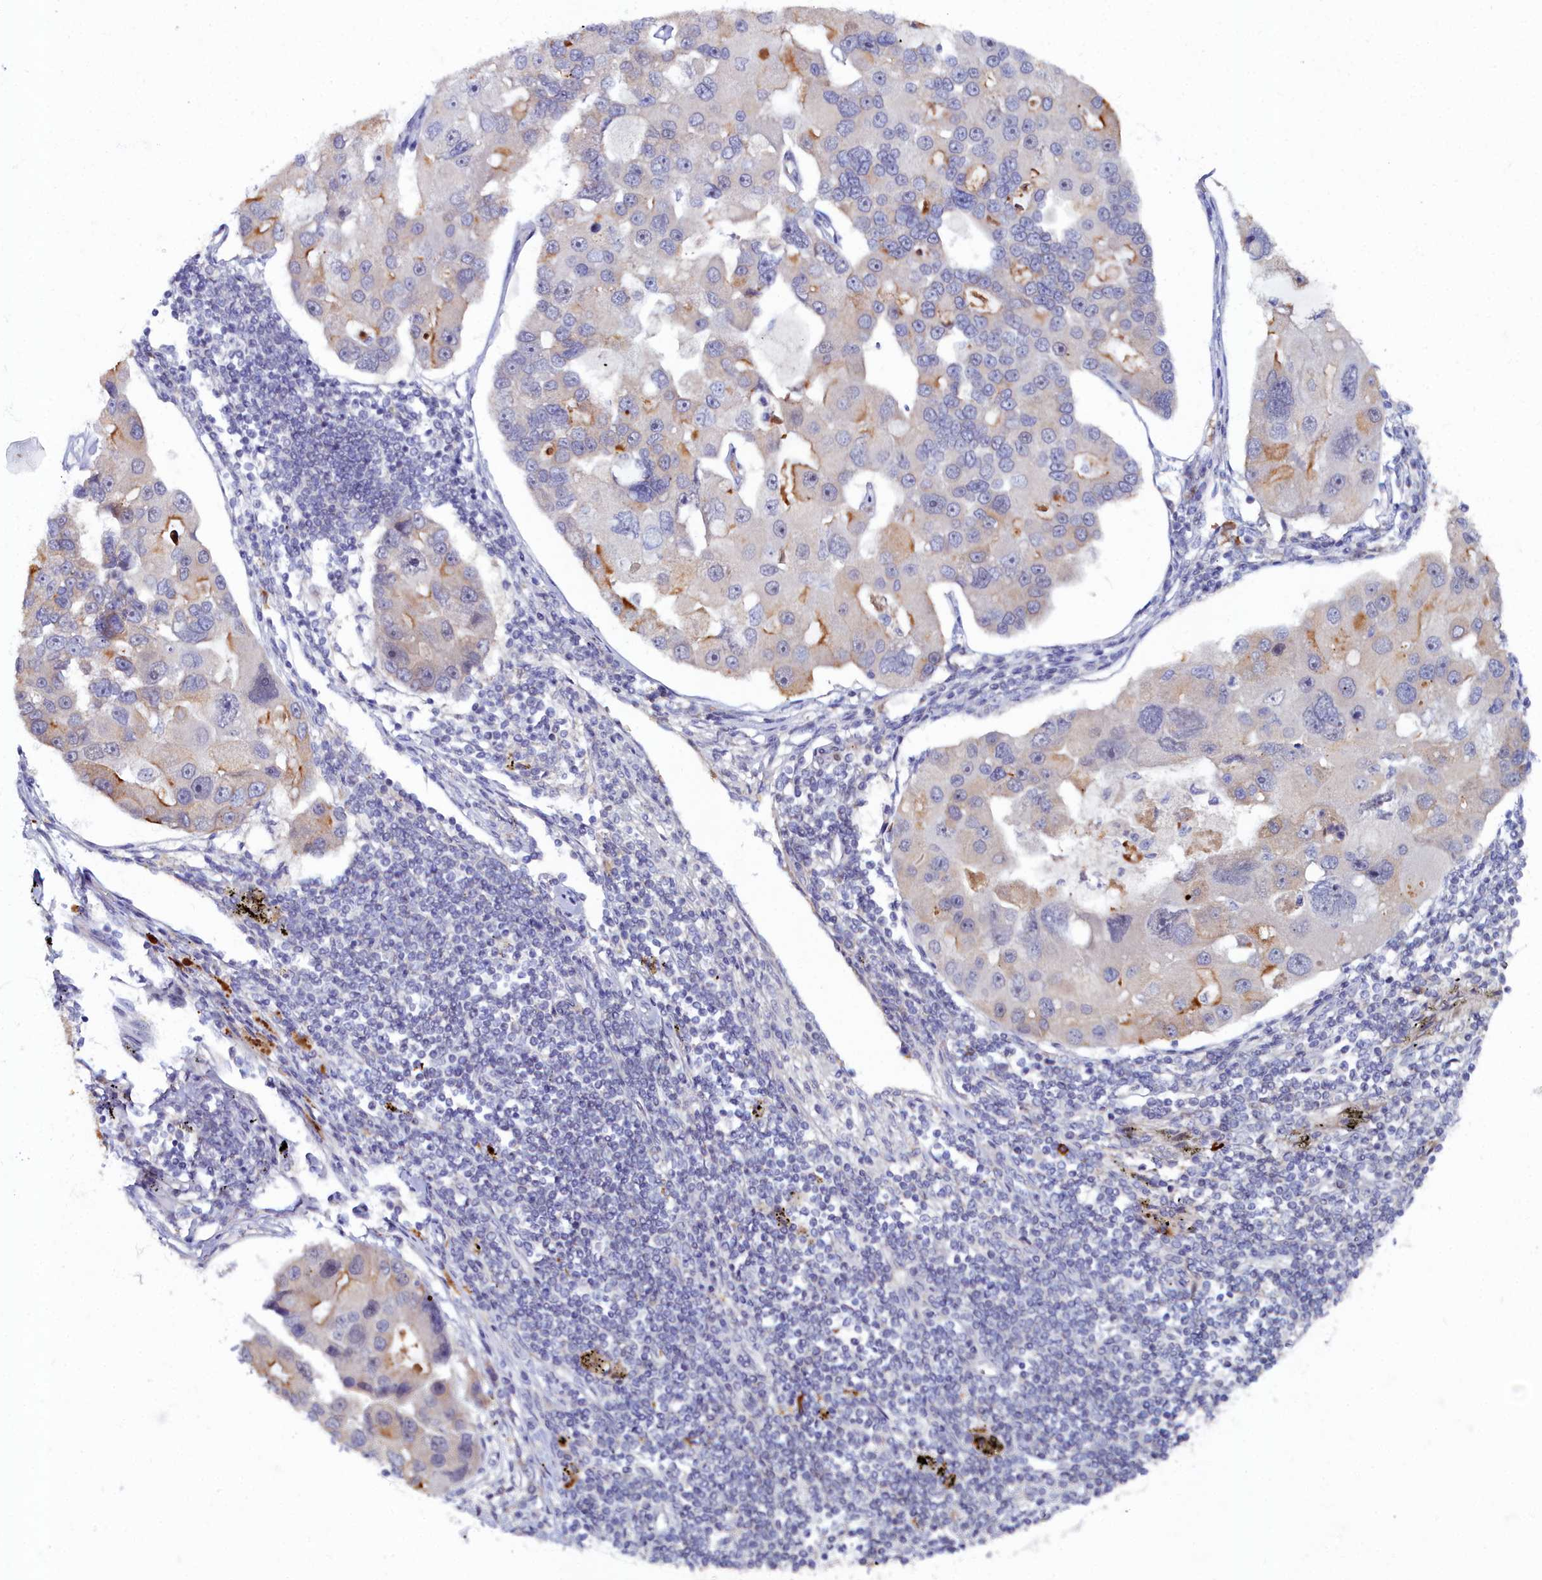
{"staining": {"intensity": "moderate", "quantity": "<25%", "location": "cytoplasmic/membranous"}, "tissue": "lung cancer", "cell_type": "Tumor cells", "image_type": "cancer", "snomed": [{"axis": "morphology", "description": "Adenocarcinoma, NOS"}, {"axis": "topography", "description": "Lung"}], "caption": "Protein analysis of lung cancer tissue reveals moderate cytoplasmic/membranous expression in approximately <25% of tumor cells.", "gene": "KCTD18", "patient": {"sex": "female", "age": 54}}